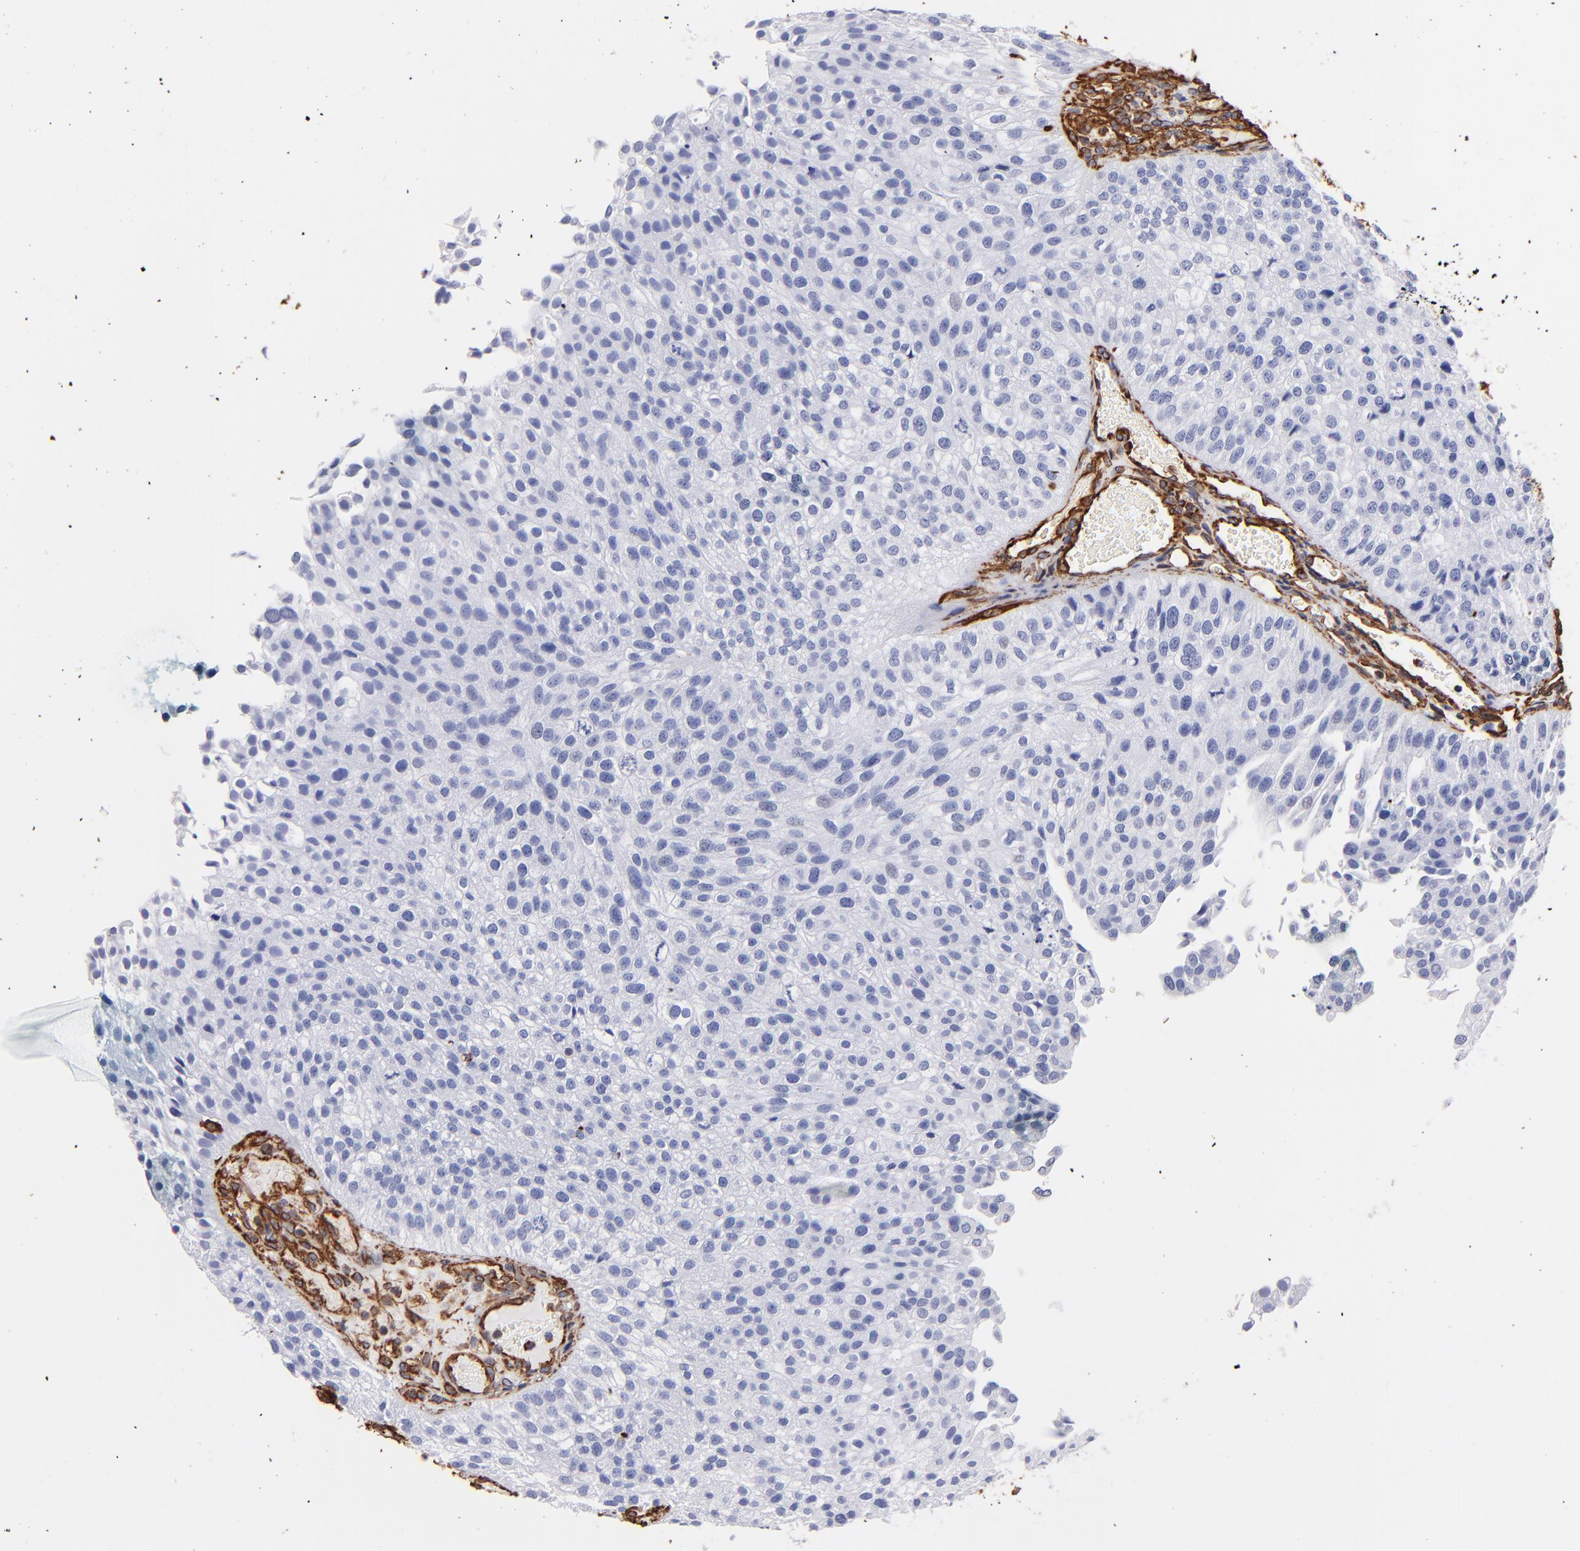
{"staining": {"intensity": "negative", "quantity": "none", "location": "none"}, "tissue": "urothelial cancer", "cell_type": "Tumor cells", "image_type": "cancer", "snomed": [{"axis": "morphology", "description": "Urothelial carcinoma, Low grade"}, {"axis": "topography", "description": "Urinary bladder"}], "caption": "Urothelial cancer was stained to show a protein in brown. There is no significant staining in tumor cells. (DAB (3,3'-diaminobenzidine) immunohistochemistry with hematoxylin counter stain).", "gene": "VIM", "patient": {"sex": "female", "age": 89}}